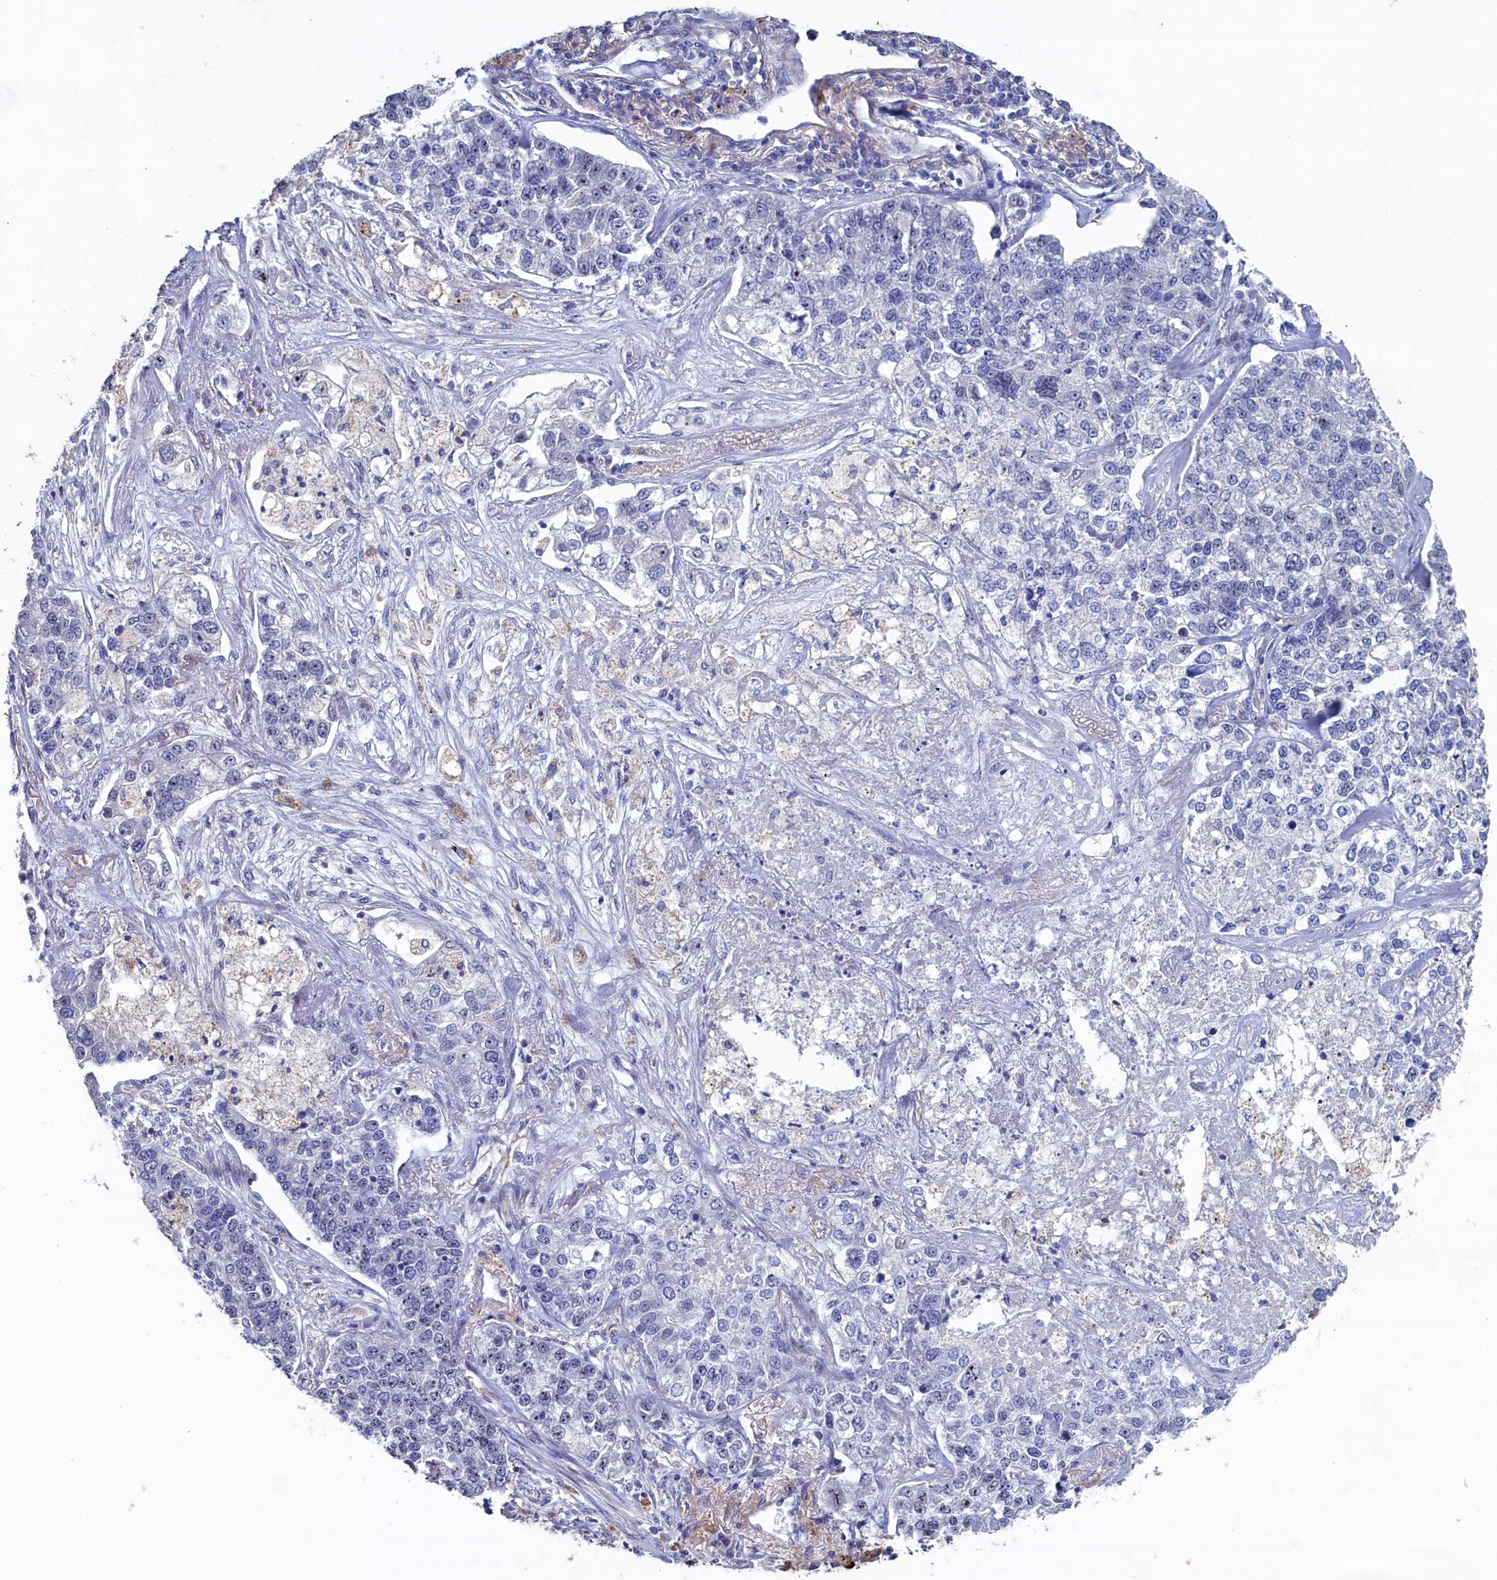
{"staining": {"intensity": "negative", "quantity": "none", "location": "none"}, "tissue": "lung cancer", "cell_type": "Tumor cells", "image_type": "cancer", "snomed": [{"axis": "morphology", "description": "Adenocarcinoma, NOS"}, {"axis": "topography", "description": "Lung"}], "caption": "IHC image of neoplastic tissue: human lung cancer (adenocarcinoma) stained with DAB shows no significant protein staining in tumor cells.", "gene": "CBLIF", "patient": {"sex": "male", "age": 49}}